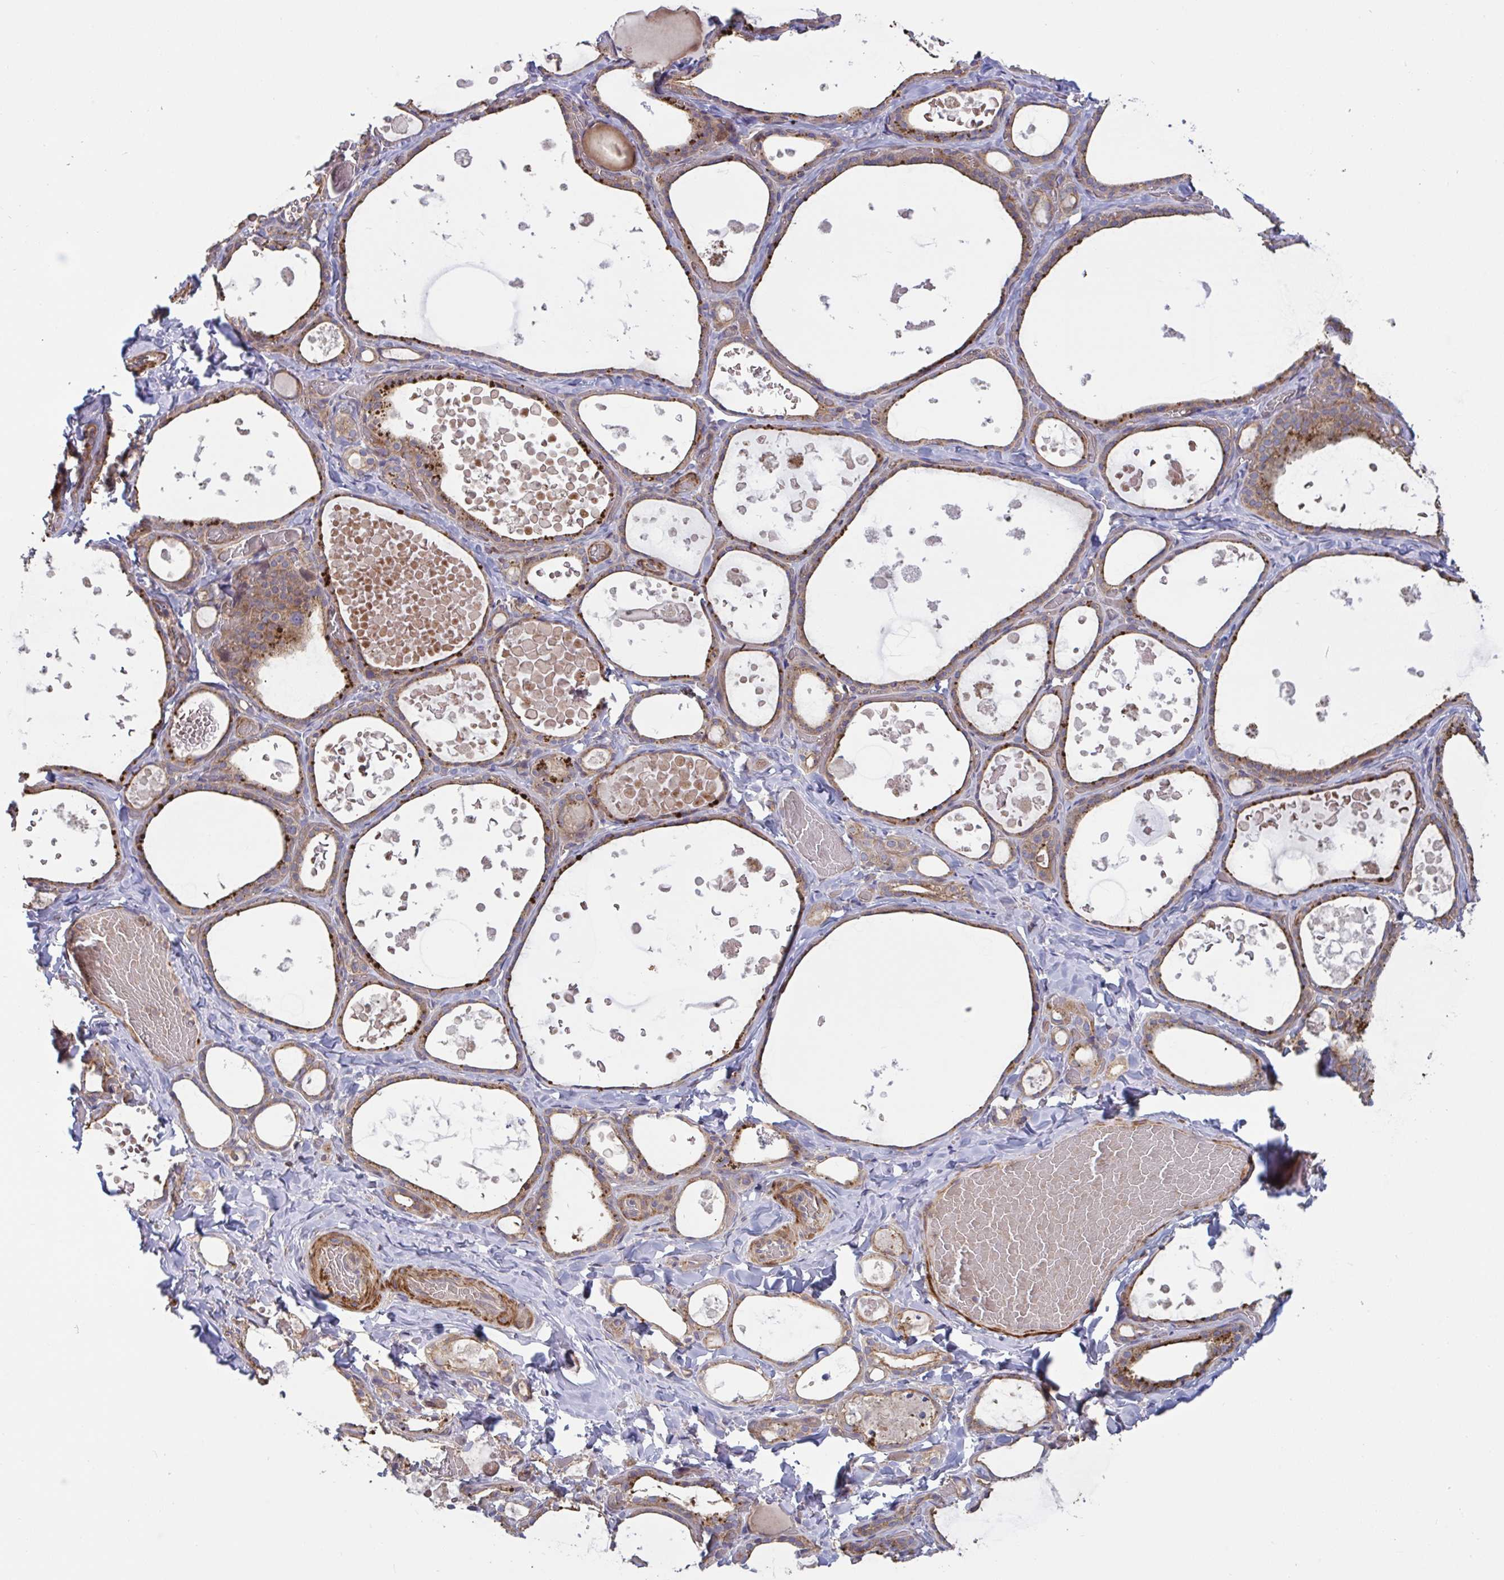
{"staining": {"intensity": "weak", "quantity": ">75%", "location": "cytoplasmic/membranous"}, "tissue": "thyroid gland", "cell_type": "Glandular cells", "image_type": "normal", "snomed": [{"axis": "morphology", "description": "Normal tissue, NOS"}, {"axis": "topography", "description": "Thyroid gland"}], "caption": "Immunohistochemistry (IHC) micrograph of unremarkable thyroid gland: thyroid gland stained using IHC shows low levels of weak protein expression localized specifically in the cytoplasmic/membranous of glandular cells, appearing as a cytoplasmic/membranous brown color.", "gene": "TANK", "patient": {"sex": "female", "age": 56}}